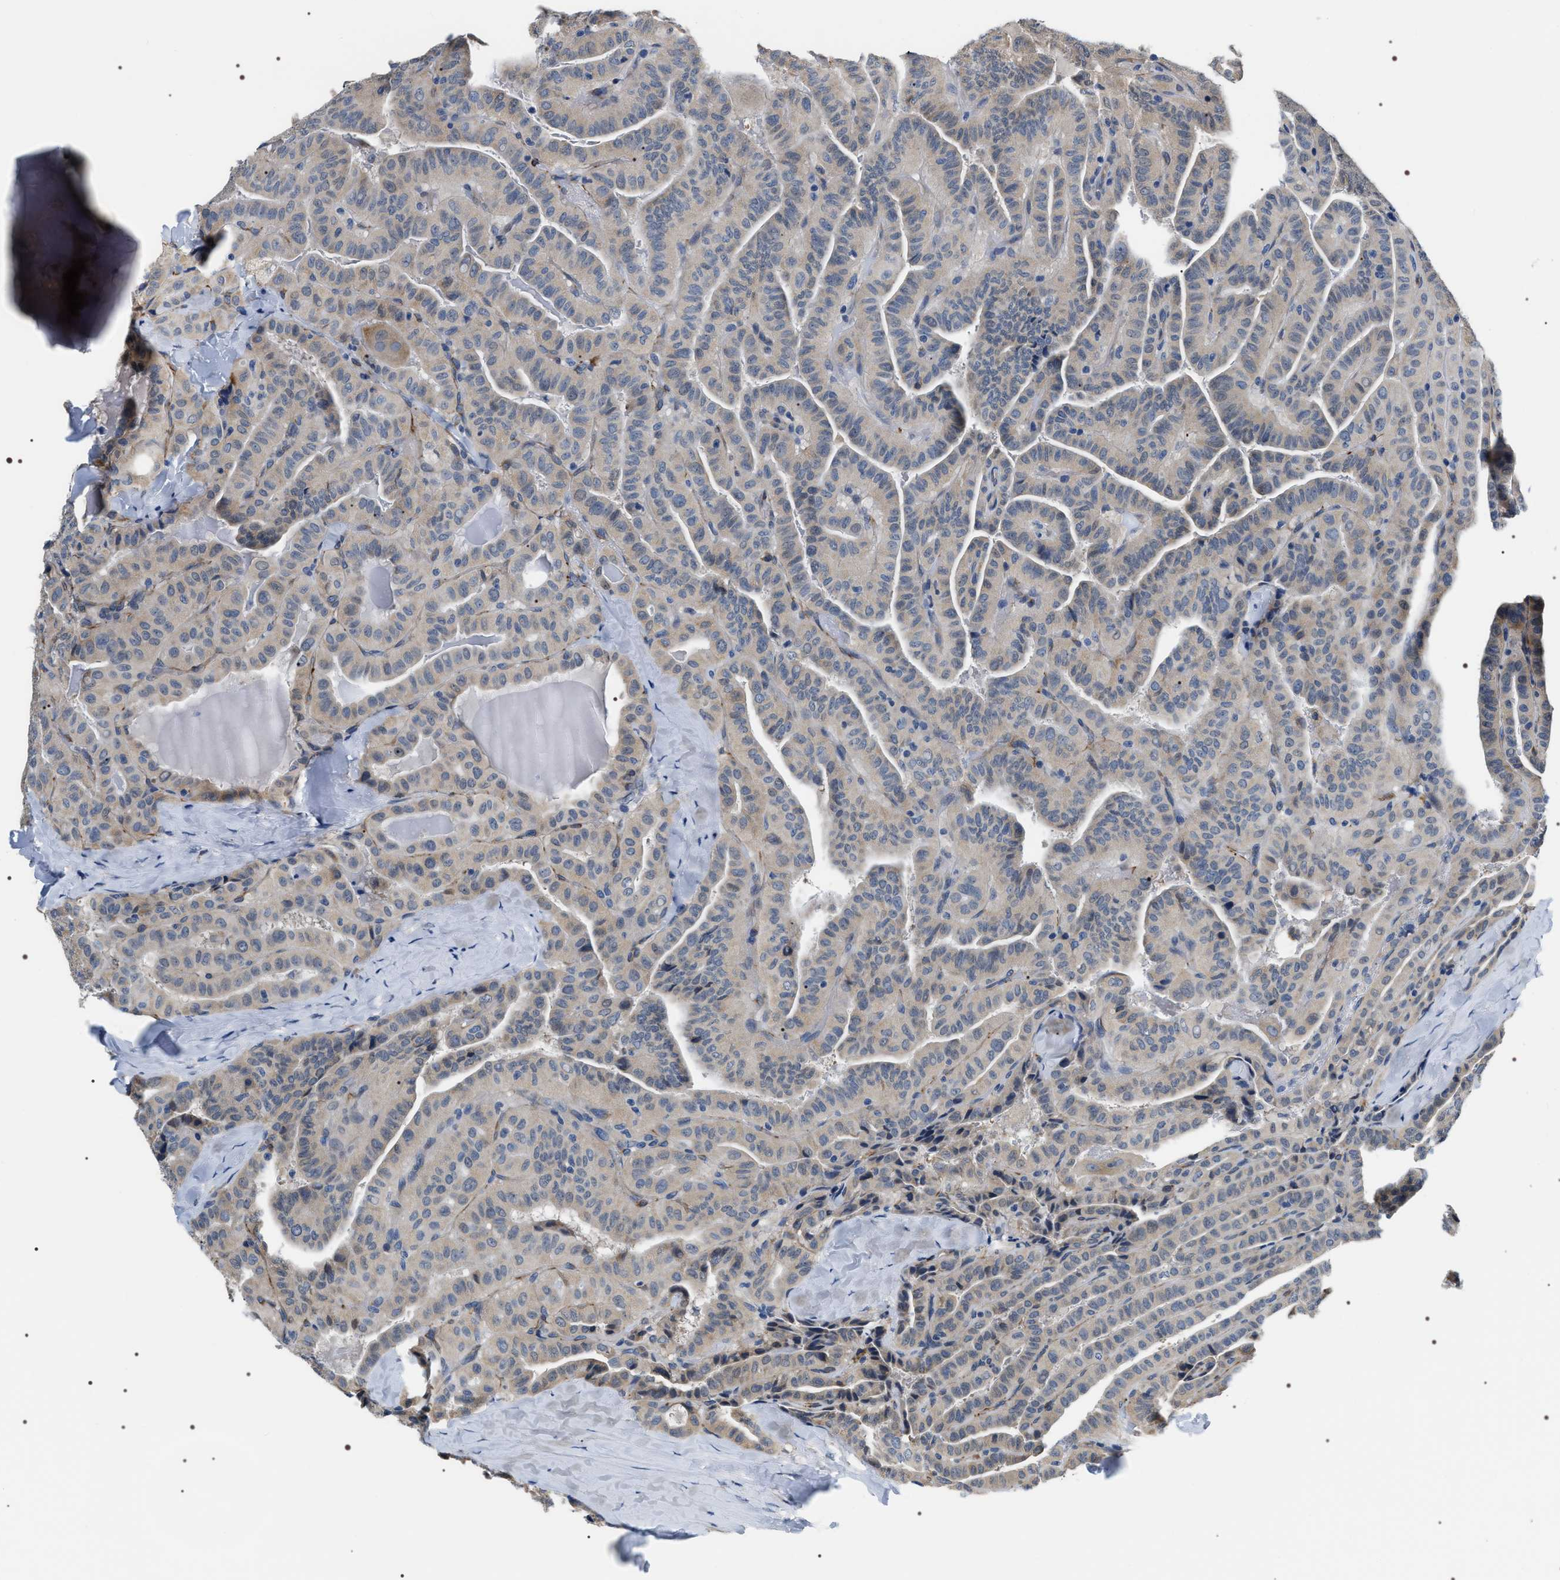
{"staining": {"intensity": "weak", "quantity": "<25%", "location": "cytoplasmic/membranous"}, "tissue": "thyroid cancer", "cell_type": "Tumor cells", "image_type": "cancer", "snomed": [{"axis": "morphology", "description": "Papillary adenocarcinoma, NOS"}, {"axis": "topography", "description": "Thyroid gland"}], "caption": "This is an IHC micrograph of human thyroid cancer (papillary adenocarcinoma). There is no positivity in tumor cells.", "gene": "PKD1L1", "patient": {"sex": "male", "age": 77}}